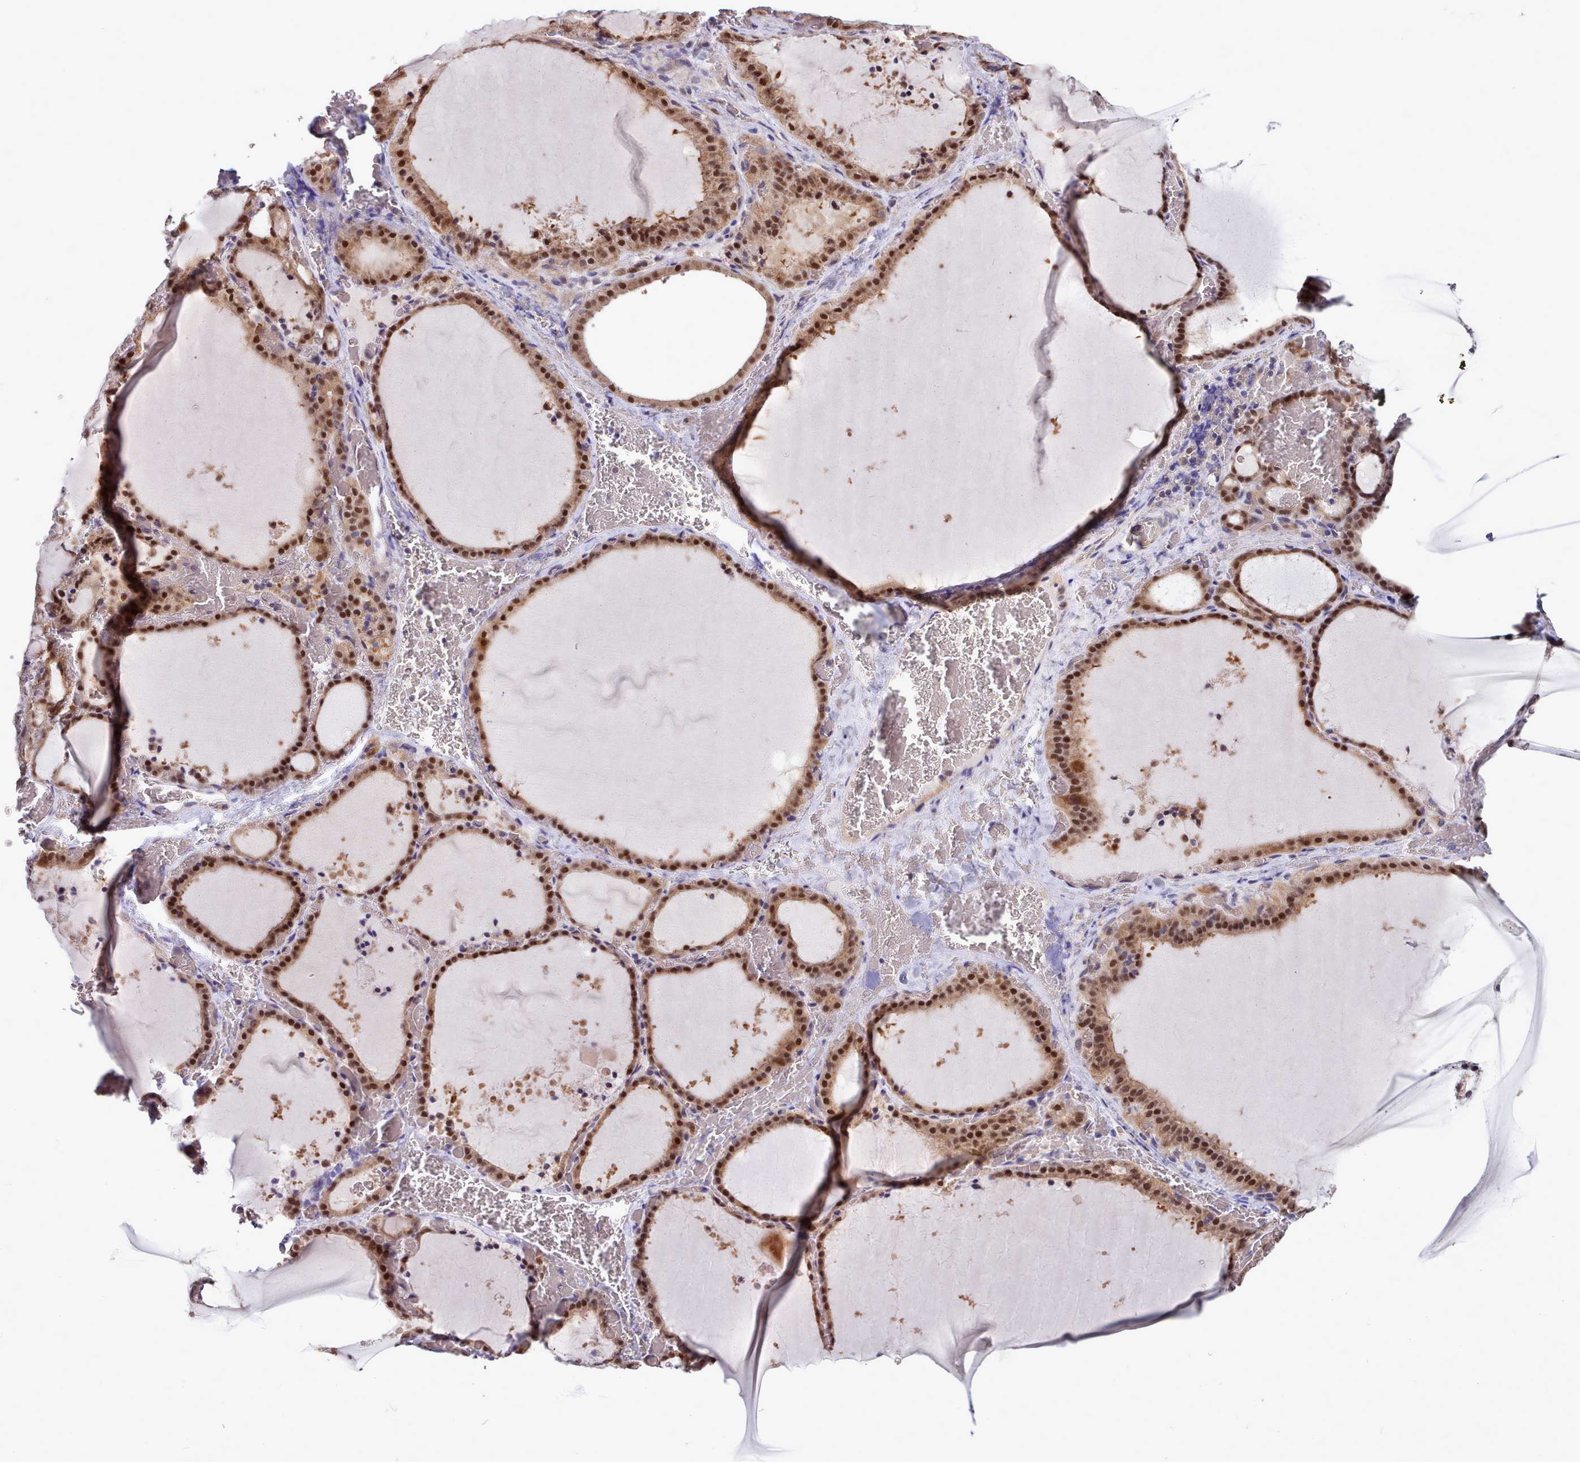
{"staining": {"intensity": "strong", "quantity": ">75%", "location": "cytoplasmic/membranous,nuclear"}, "tissue": "thyroid gland", "cell_type": "Glandular cells", "image_type": "normal", "snomed": [{"axis": "morphology", "description": "Normal tissue, NOS"}, {"axis": "topography", "description": "Thyroid gland"}], "caption": "Immunohistochemistry (IHC) histopathology image of benign human thyroid gland stained for a protein (brown), which exhibits high levels of strong cytoplasmic/membranous,nuclear staining in approximately >75% of glandular cells.", "gene": "AHCY", "patient": {"sex": "female", "age": 39}}